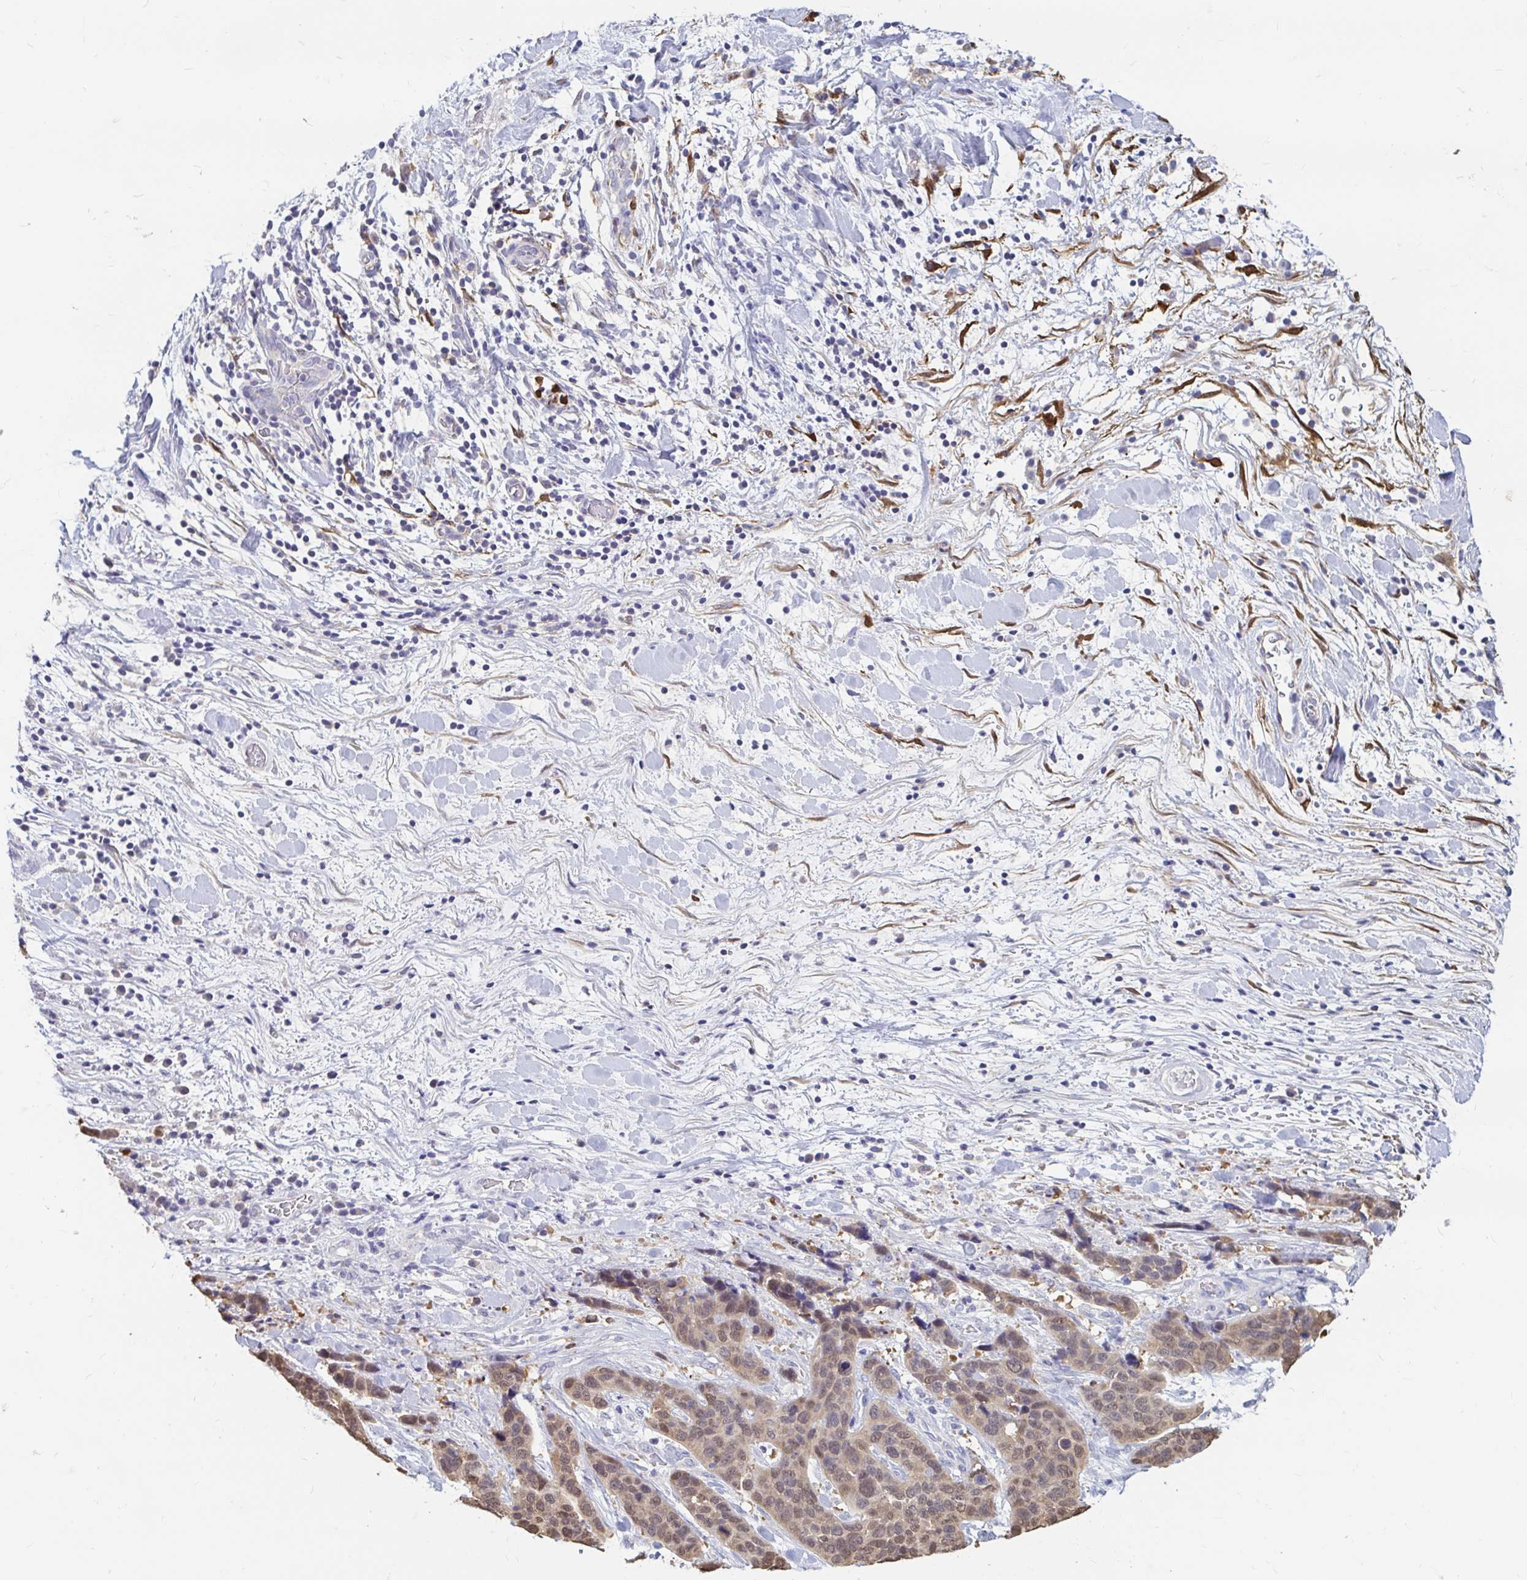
{"staining": {"intensity": "weak", "quantity": "25%-75%", "location": "cytoplasmic/membranous,nuclear"}, "tissue": "lung cancer", "cell_type": "Tumor cells", "image_type": "cancer", "snomed": [{"axis": "morphology", "description": "Squamous cell carcinoma, NOS"}, {"axis": "topography", "description": "Lung"}], "caption": "The immunohistochemical stain shows weak cytoplasmic/membranous and nuclear staining in tumor cells of lung cancer tissue.", "gene": "ADH1A", "patient": {"sex": "male", "age": 62}}